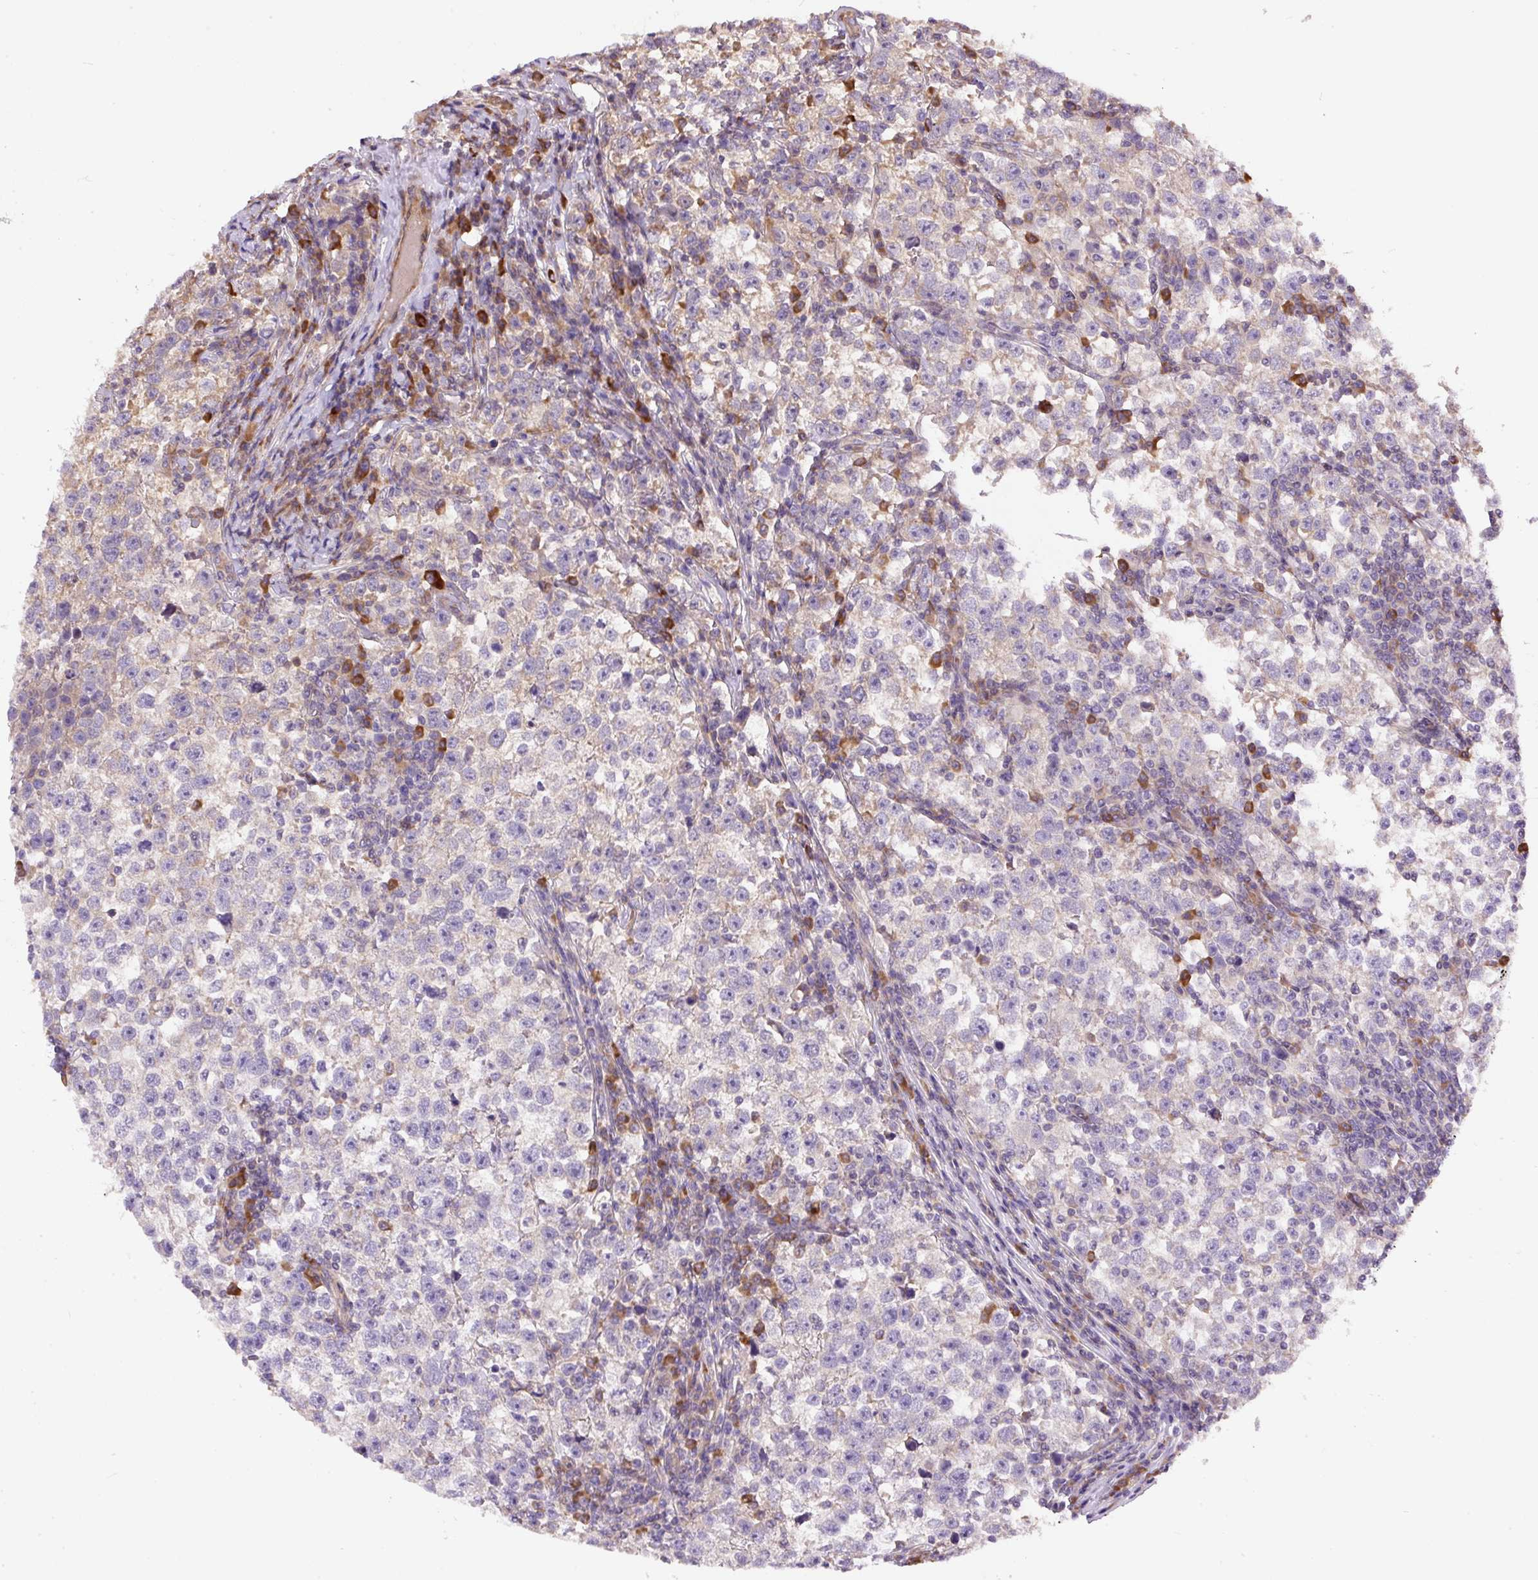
{"staining": {"intensity": "weak", "quantity": "<25%", "location": "cytoplasmic/membranous"}, "tissue": "testis cancer", "cell_type": "Tumor cells", "image_type": "cancer", "snomed": [{"axis": "morphology", "description": "Normal tissue, NOS"}, {"axis": "morphology", "description": "Seminoma, NOS"}, {"axis": "topography", "description": "Testis"}], "caption": "Protein analysis of testis seminoma demonstrates no significant staining in tumor cells. (Stains: DAB IHC with hematoxylin counter stain, Microscopy: brightfield microscopy at high magnification).", "gene": "PPME1", "patient": {"sex": "male", "age": 43}}